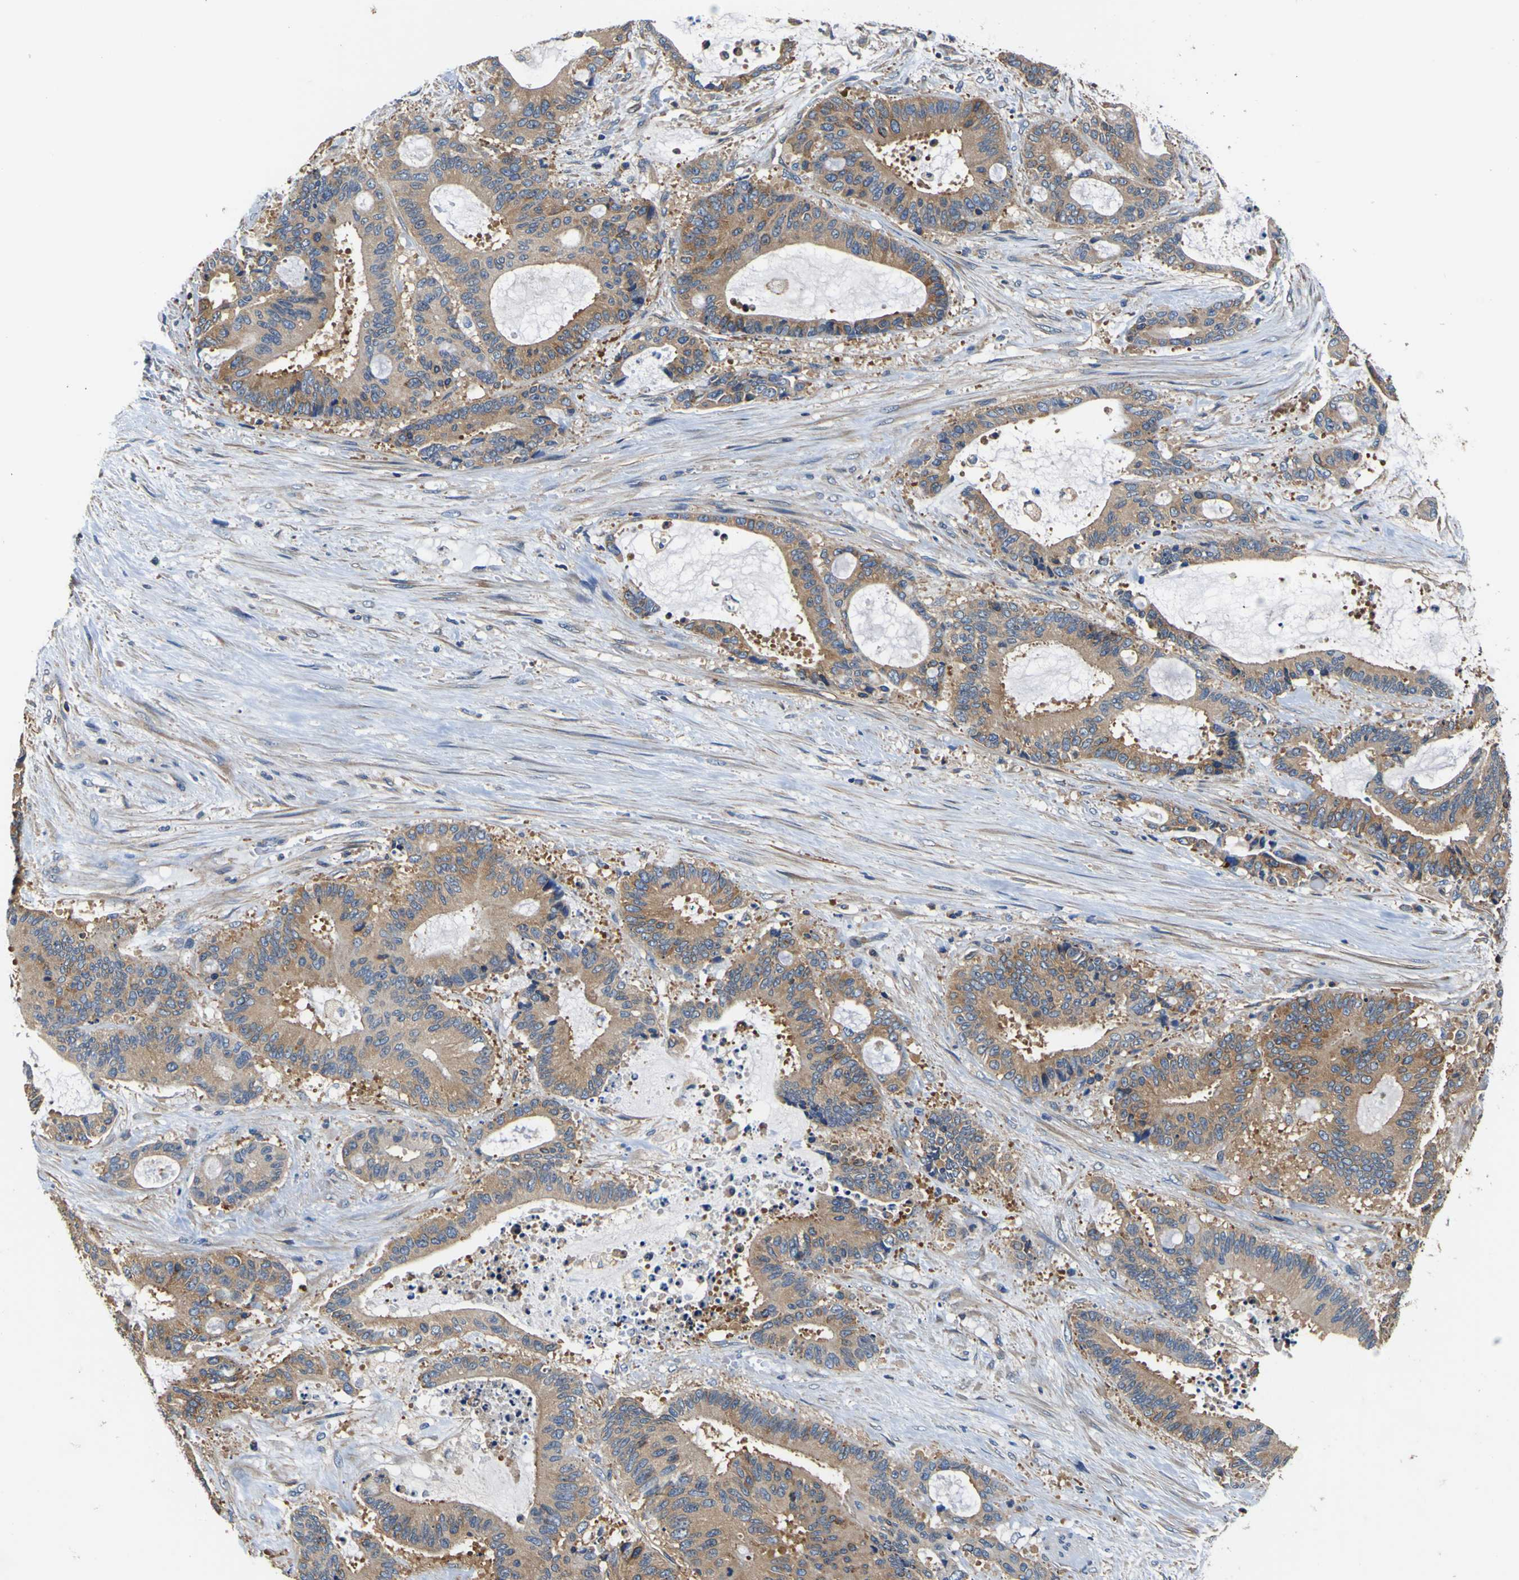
{"staining": {"intensity": "moderate", "quantity": ">75%", "location": "cytoplasmic/membranous"}, "tissue": "liver cancer", "cell_type": "Tumor cells", "image_type": "cancer", "snomed": [{"axis": "morphology", "description": "Normal tissue, NOS"}, {"axis": "morphology", "description": "Cholangiocarcinoma"}, {"axis": "topography", "description": "Liver"}, {"axis": "topography", "description": "Peripheral nerve tissue"}], "caption": "IHC of human liver cancer exhibits medium levels of moderate cytoplasmic/membranous staining in about >75% of tumor cells.", "gene": "CNR2", "patient": {"sex": "female", "age": 73}}